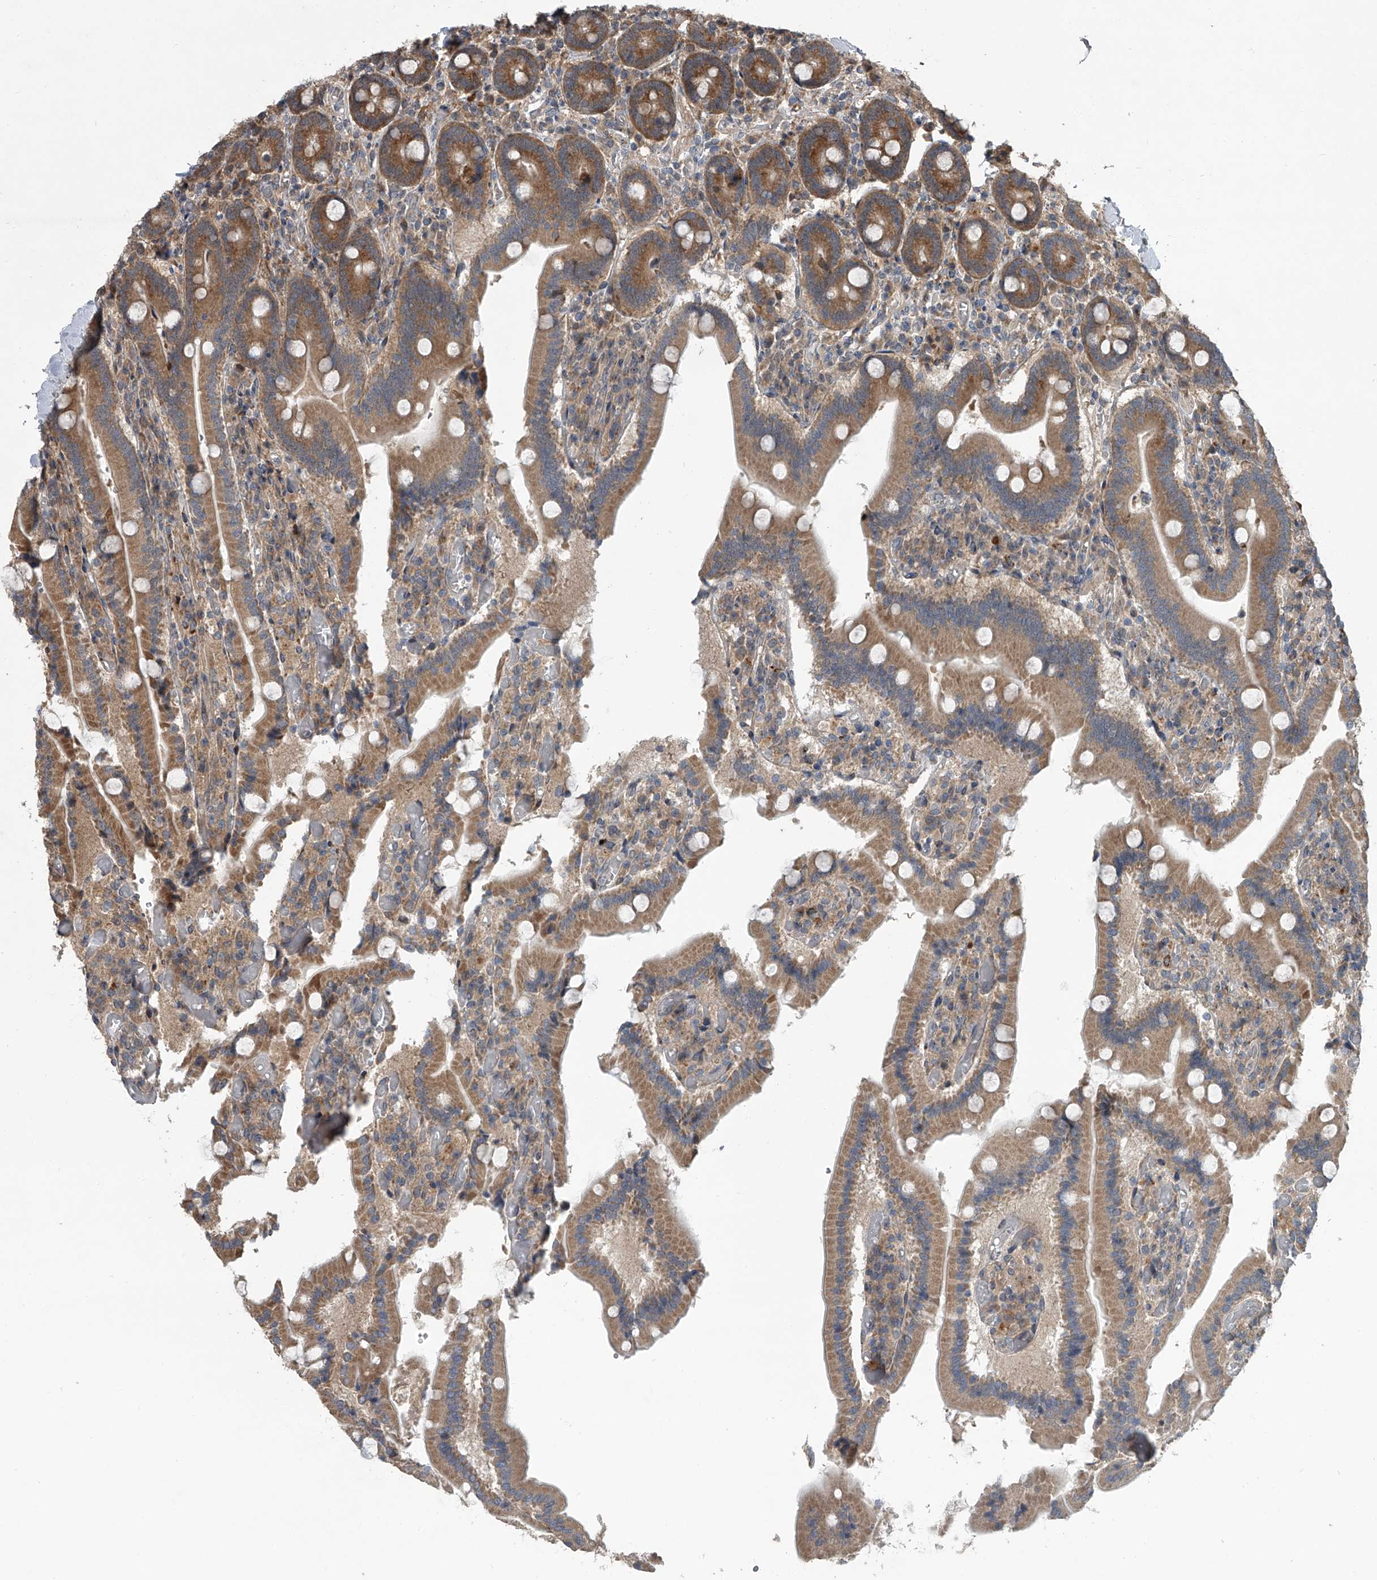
{"staining": {"intensity": "moderate", "quantity": ">75%", "location": "cytoplasmic/membranous"}, "tissue": "duodenum", "cell_type": "Glandular cells", "image_type": "normal", "snomed": [{"axis": "morphology", "description": "Normal tissue, NOS"}, {"axis": "topography", "description": "Duodenum"}], "caption": "IHC (DAB (3,3'-diaminobenzidine)) staining of unremarkable duodenum reveals moderate cytoplasmic/membranous protein positivity in about >75% of glandular cells. The staining was performed using DAB, with brown indicating positive protein expression. Nuclei are stained blue with hematoxylin.", "gene": "GEMIN8", "patient": {"sex": "female", "age": 62}}